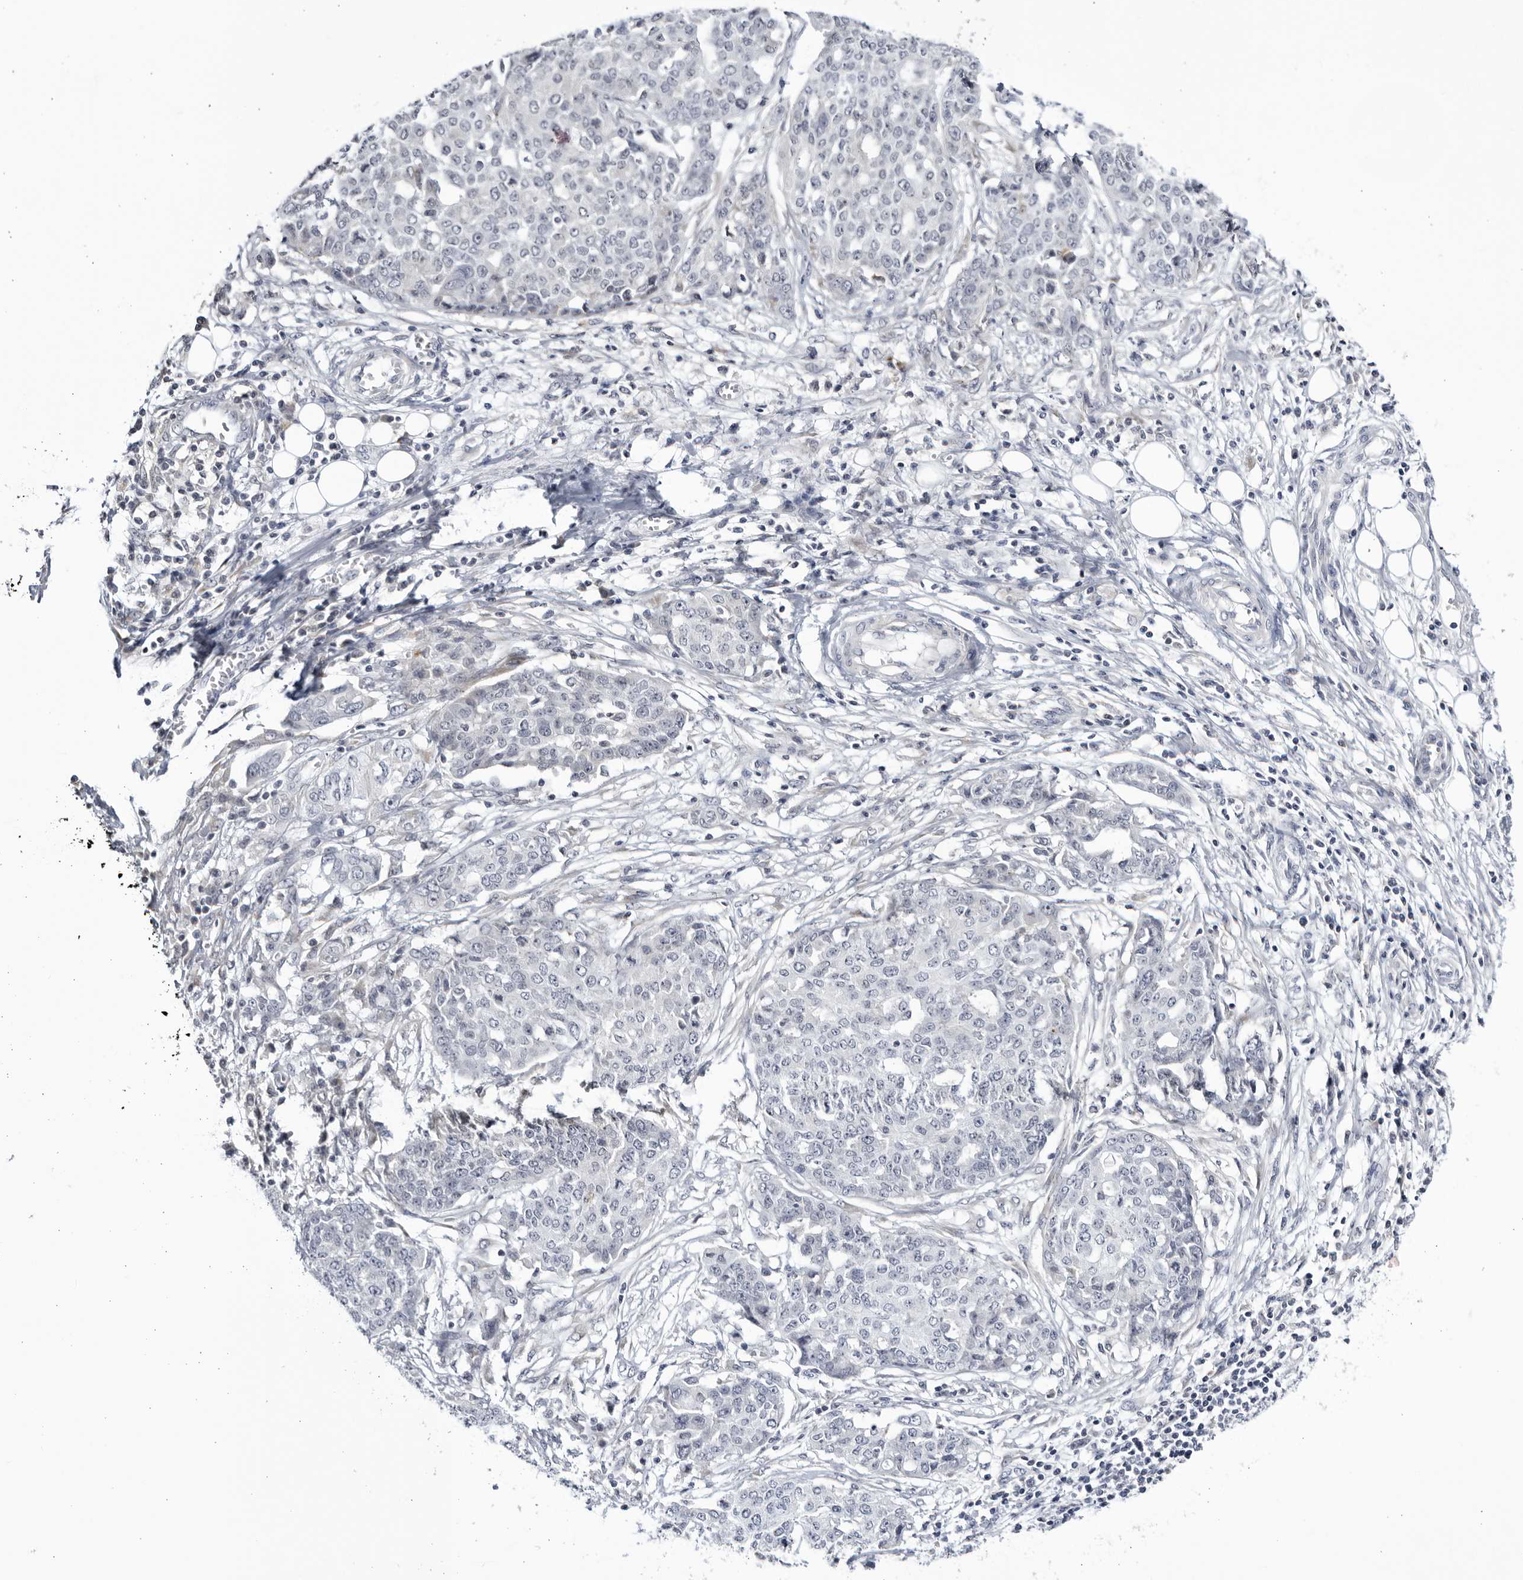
{"staining": {"intensity": "negative", "quantity": "none", "location": "none"}, "tissue": "ovarian cancer", "cell_type": "Tumor cells", "image_type": "cancer", "snomed": [{"axis": "morphology", "description": "Cystadenocarcinoma, serous, NOS"}, {"axis": "topography", "description": "Soft tissue"}, {"axis": "topography", "description": "Ovary"}], "caption": "Ovarian serous cystadenocarcinoma was stained to show a protein in brown. There is no significant expression in tumor cells.", "gene": "CNBD1", "patient": {"sex": "female", "age": 57}}